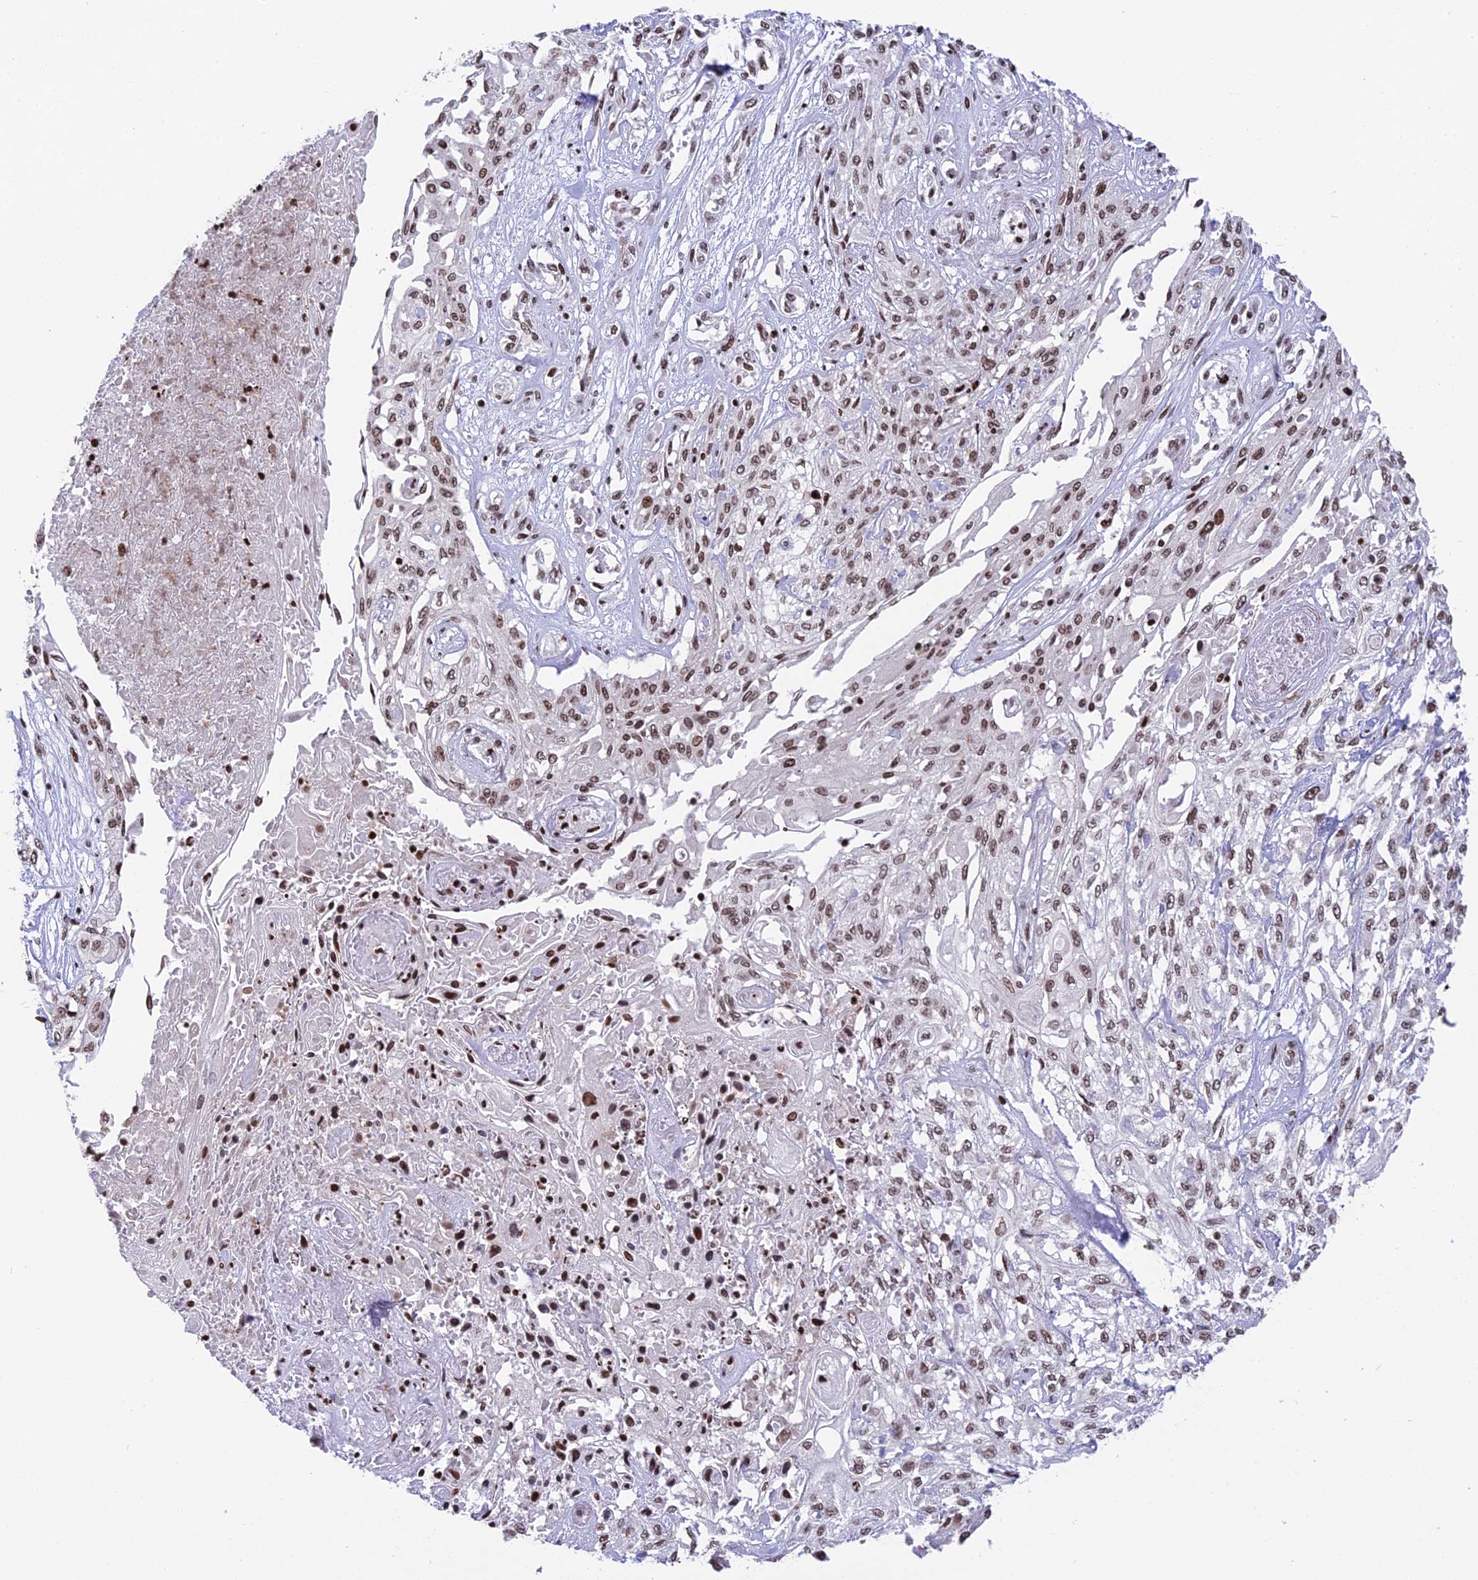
{"staining": {"intensity": "weak", "quantity": ">75%", "location": "nuclear"}, "tissue": "skin cancer", "cell_type": "Tumor cells", "image_type": "cancer", "snomed": [{"axis": "morphology", "description": "Squamous cell carcinoma, NOS"}, {"axis": "morphology", "description": "Squamous cell carcinoma, metastatic, NOS"}, {"axis": "topography", "description": "Skin"}, {"axis": "topography", "description": "Lymph node"}], "caption": "Brown immunohistochemical staining in skin cancer reveals weak nuclear expression in about >75% of tumor cells.", "gene": "TET2", "patient": {"sex": "male", "age": 75}}